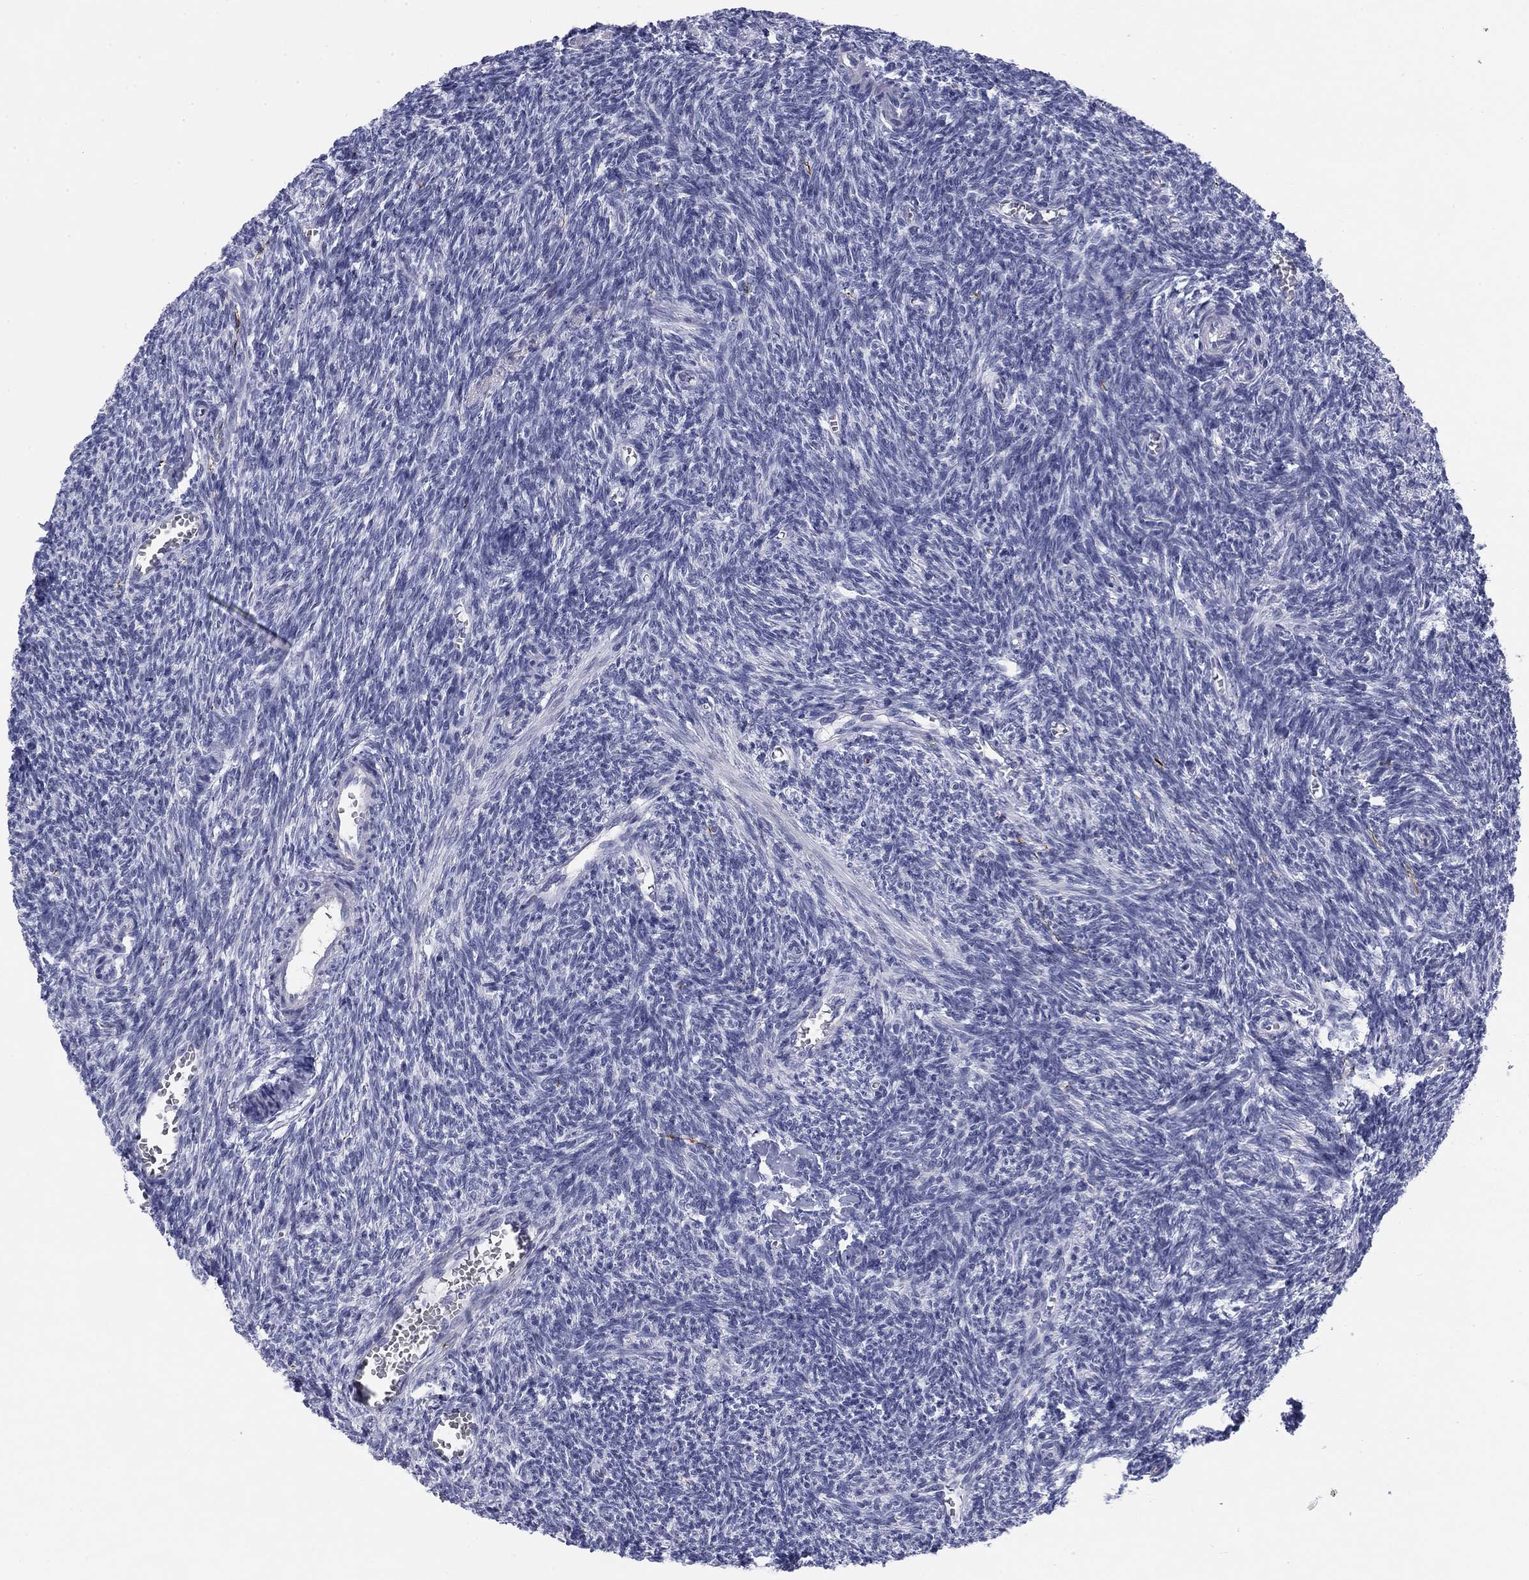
{"staining": {"intensity": "negative", "quantity": "none", "location": "none"}, "tissue": "ovary", "cell_type": "Follicle cells", "image_type": "normal", "snomed": [{"axis": "morphology", "description": "Normal tissue, NOS"}, {"axis": "topography", "description": "Ovary"}], "caption": "Immunohistochemical staining of normal ovary demonstrates no significant staining in follicle cells.", "gene": "PRPH", "patient": {"sex": "female", "age": 27}}